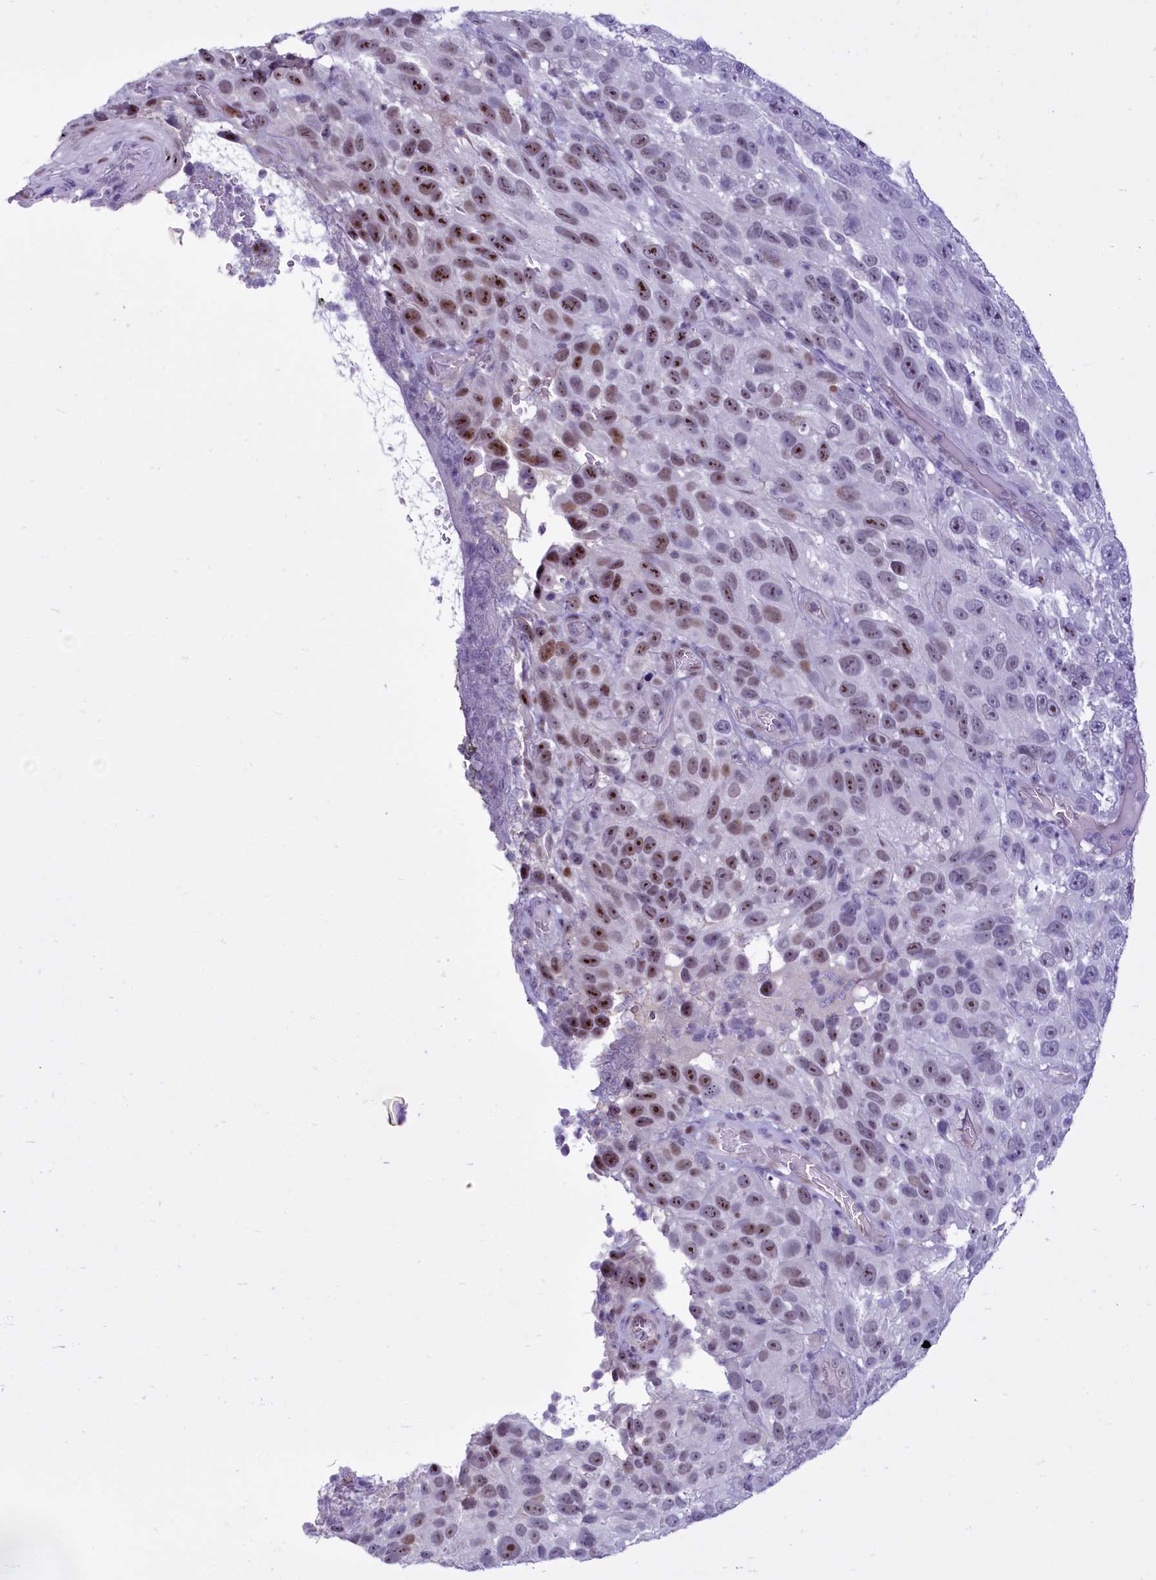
{"staining": {"intensity": "moderate", "quantity": "<25%", "location": "nuclear"}, "tissue": "melanoma", "cell_type": "Tumor cells", "image_type": "cancer", "snomed": [{"axis": "morphology", "description": "Malignant melanoma, NOS"}, {"axis": "topography", "description": "Skin"}], "caption": "Immunohistochemistry (IHC) histopathology image of neoplastic tissue: melanoma stained using immunohistochemistry exhibits low levels of moderate protein expression localized specifically in the nuclear of tumor cells, appearing as a nuclear brown color.", "gene": "PROCR", "patient": {"sex": "female", "age": 96}}